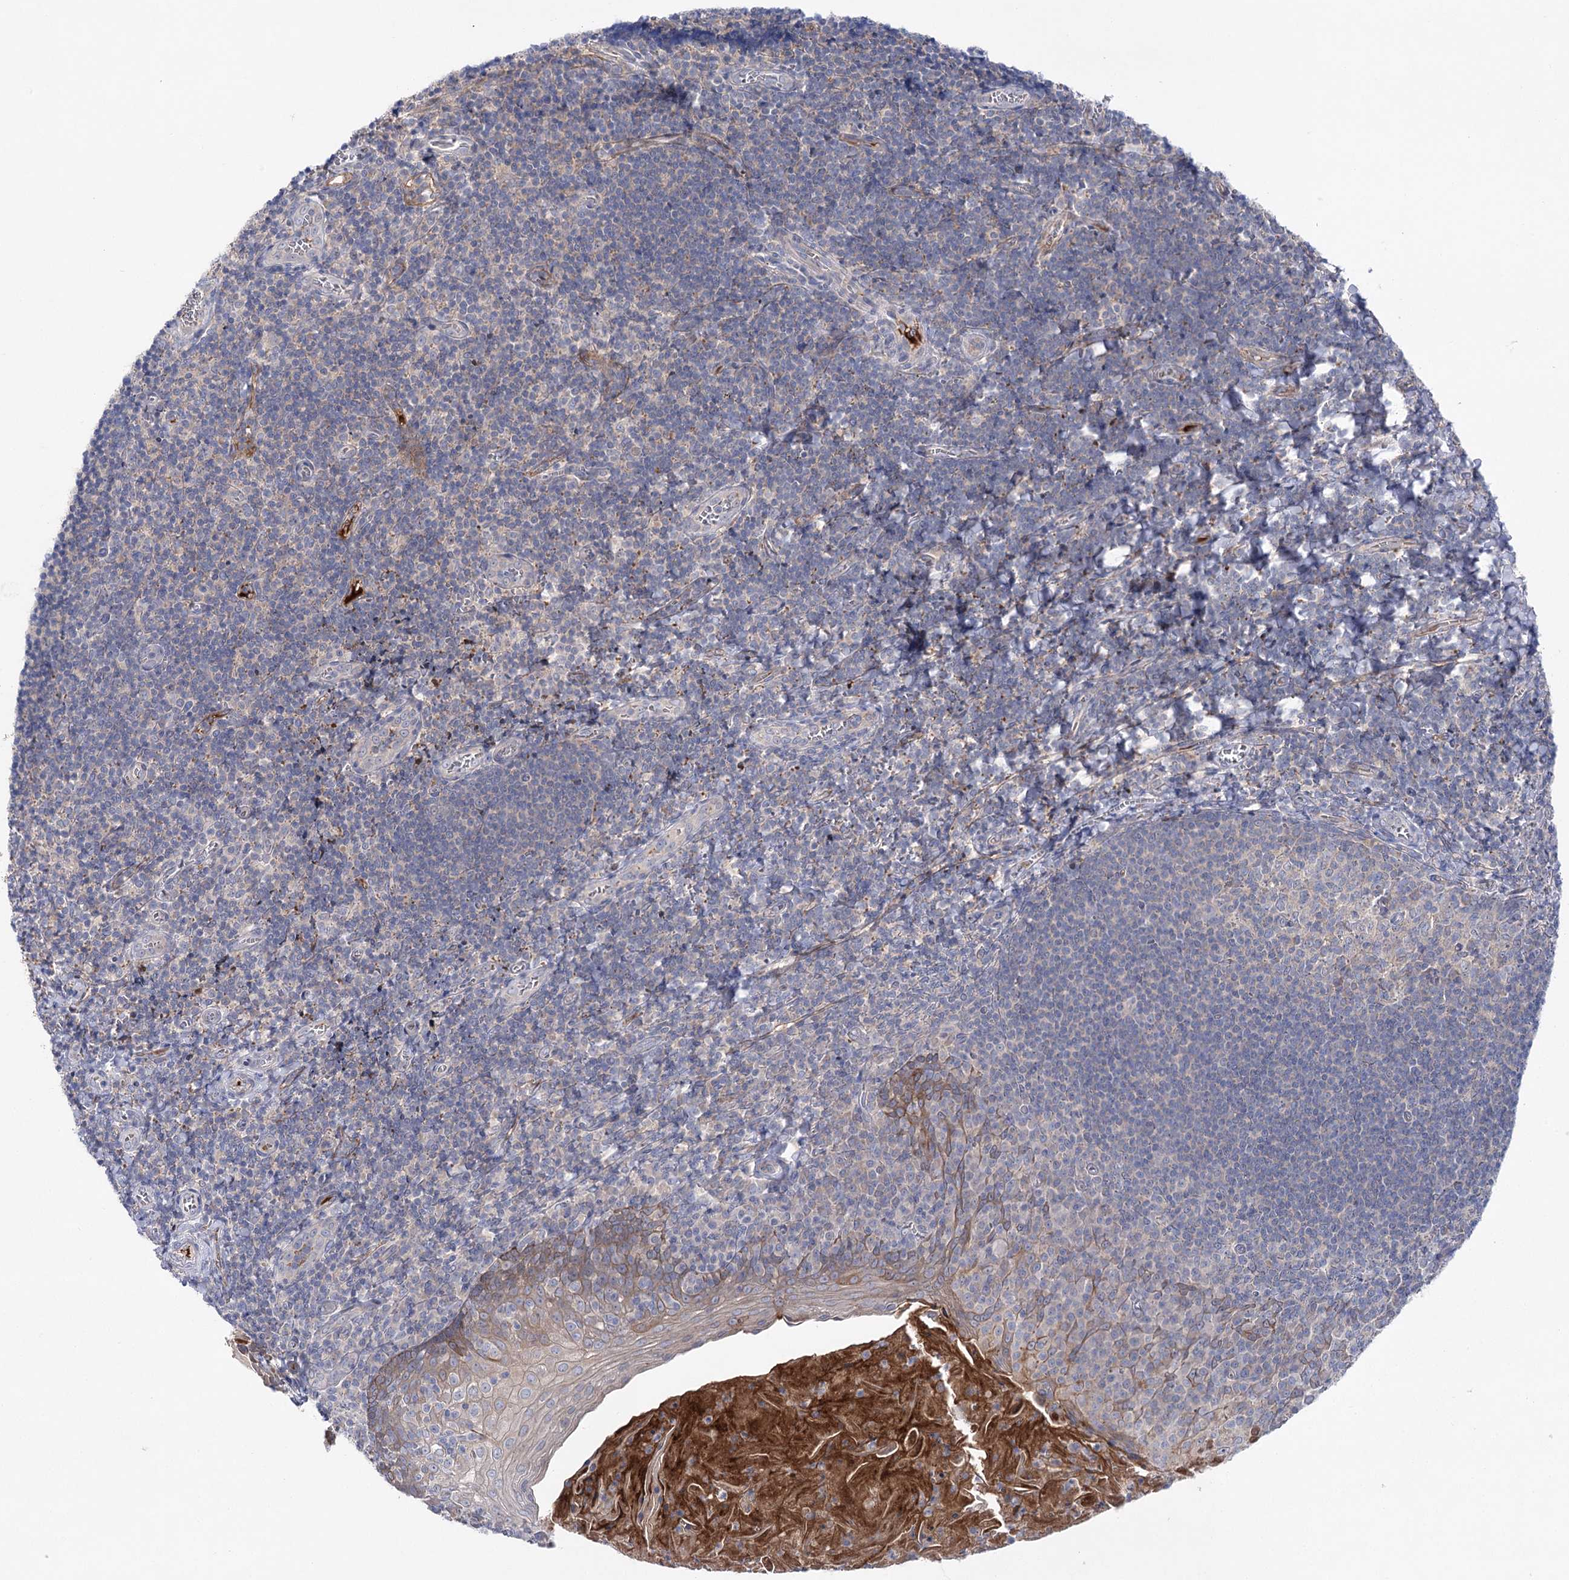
{"staining": {"intensity": "negative", "quantity": "none", "location": "none"}, "tissue": "tonsil", "cell_type": "Germinal center cells", "image_type": "normal", "snomed": [{"axis": "morphology", "description": "Normal tissue, NOS"}, {"axis": "topography", "description": "Tonsil"}], "caption": "DAB (3,3'-diaminobenzidine) immunohistochemical staining of benign human tonsil displays no significant positivity in germinal center cells. (Stains: DAB IHC with hematoxylin counter stain, Microscopy: brightfield microscopy at high magnification).", "gene": "LRRC14B", "patient": {"sex": "male", "age": 27}}